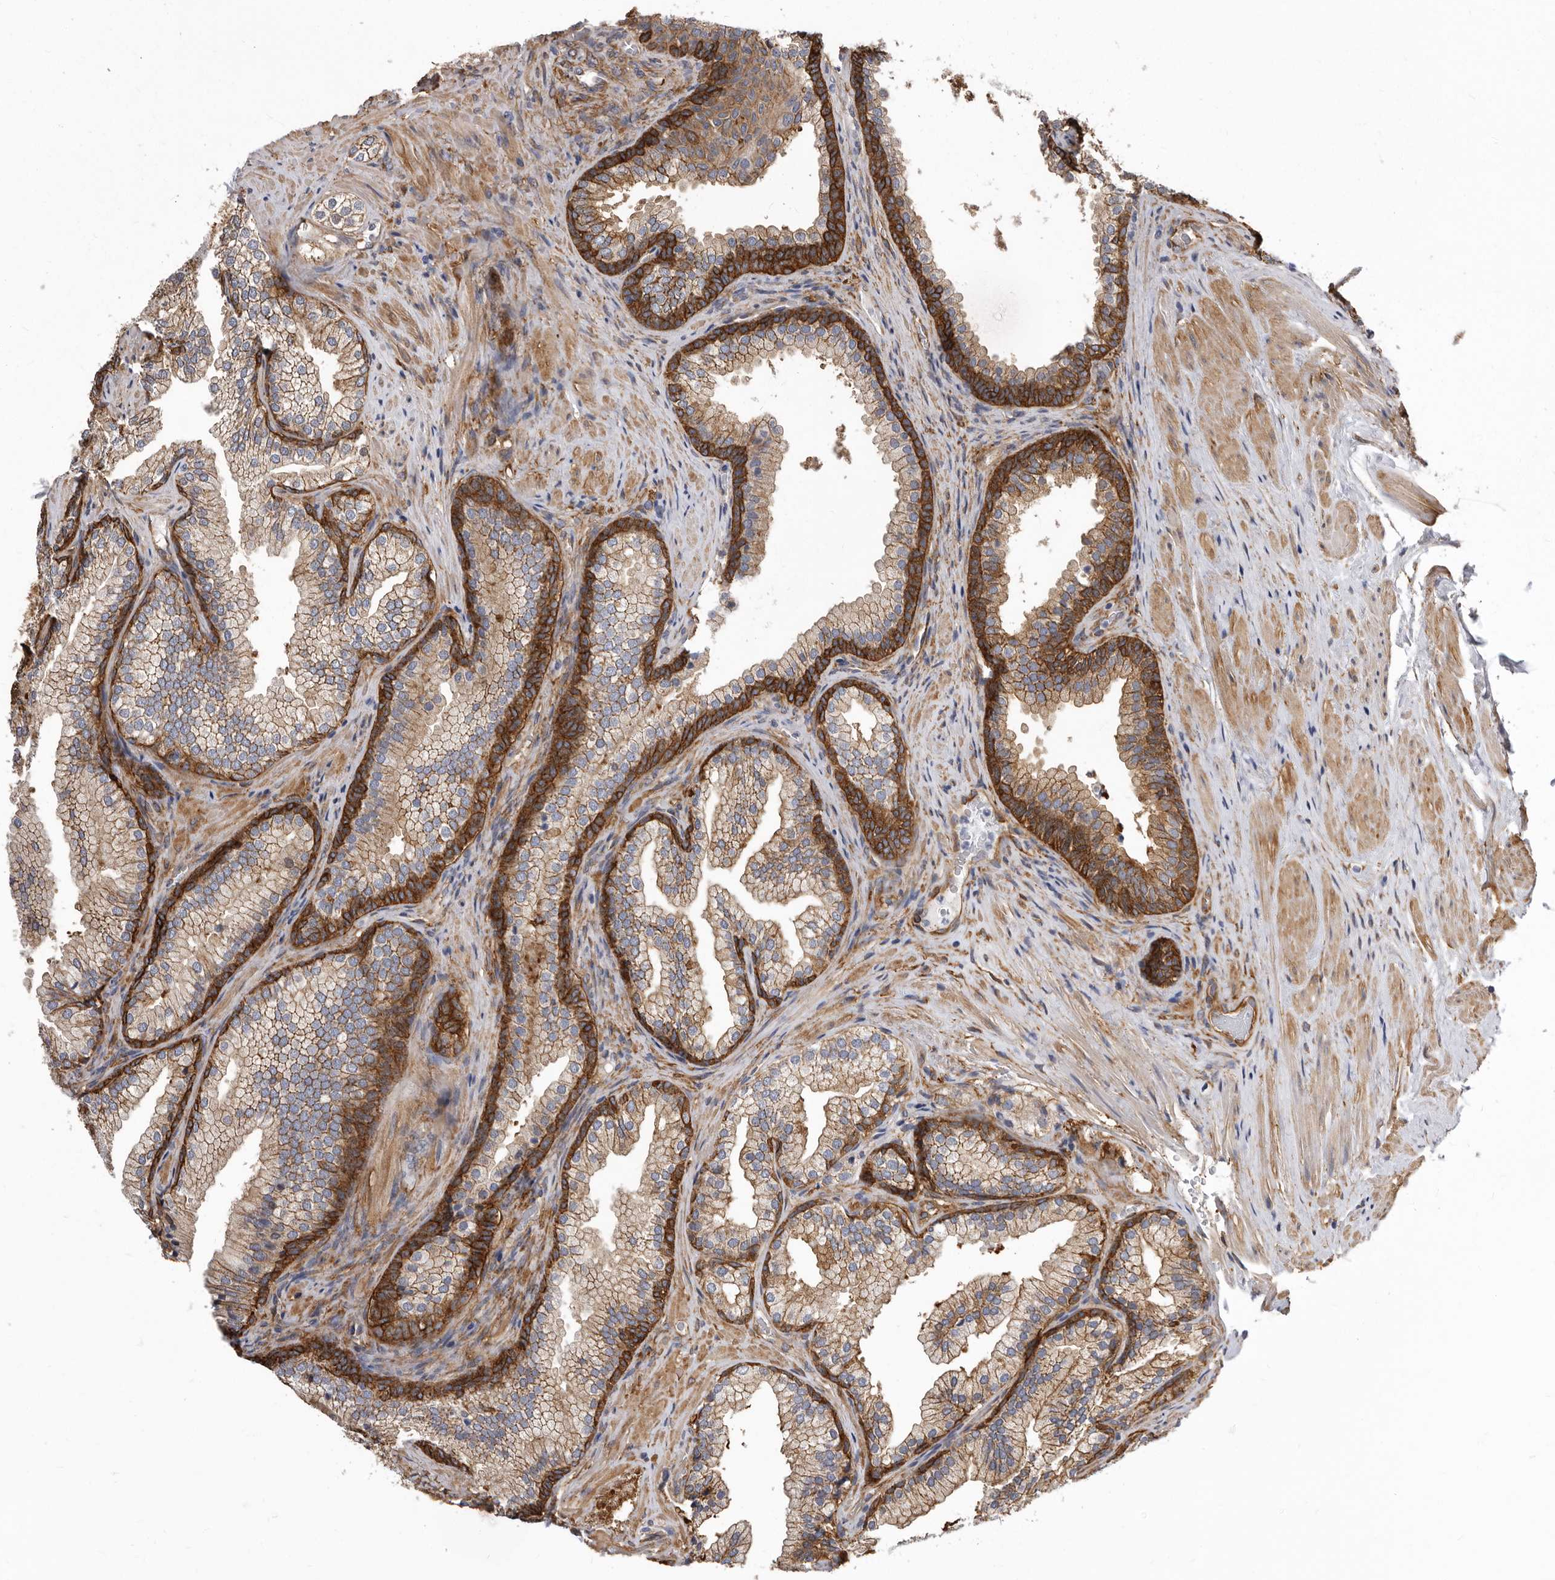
{"staining": {"intensity": "strong", "quantity": "25%-75%", "location": "cytoplasmic/membranous"}, "tissue": "prostate", "cell_type": "Glandular cells", "image_type": "normal", "snomed": [{"axis": "morphology", "description": "Normal tissue, NOS"}, {"axis": "topography", "description": "Prostate"}], "caption": "Immunohistochemistry (DAB) staining of unremarkable prostate reveals strong cytoplasmic/membranous protein staining in approximately 25%-75% of glandular cells.", "gene": "ENAH", "patient": {"sex": "male", "age": 76}}